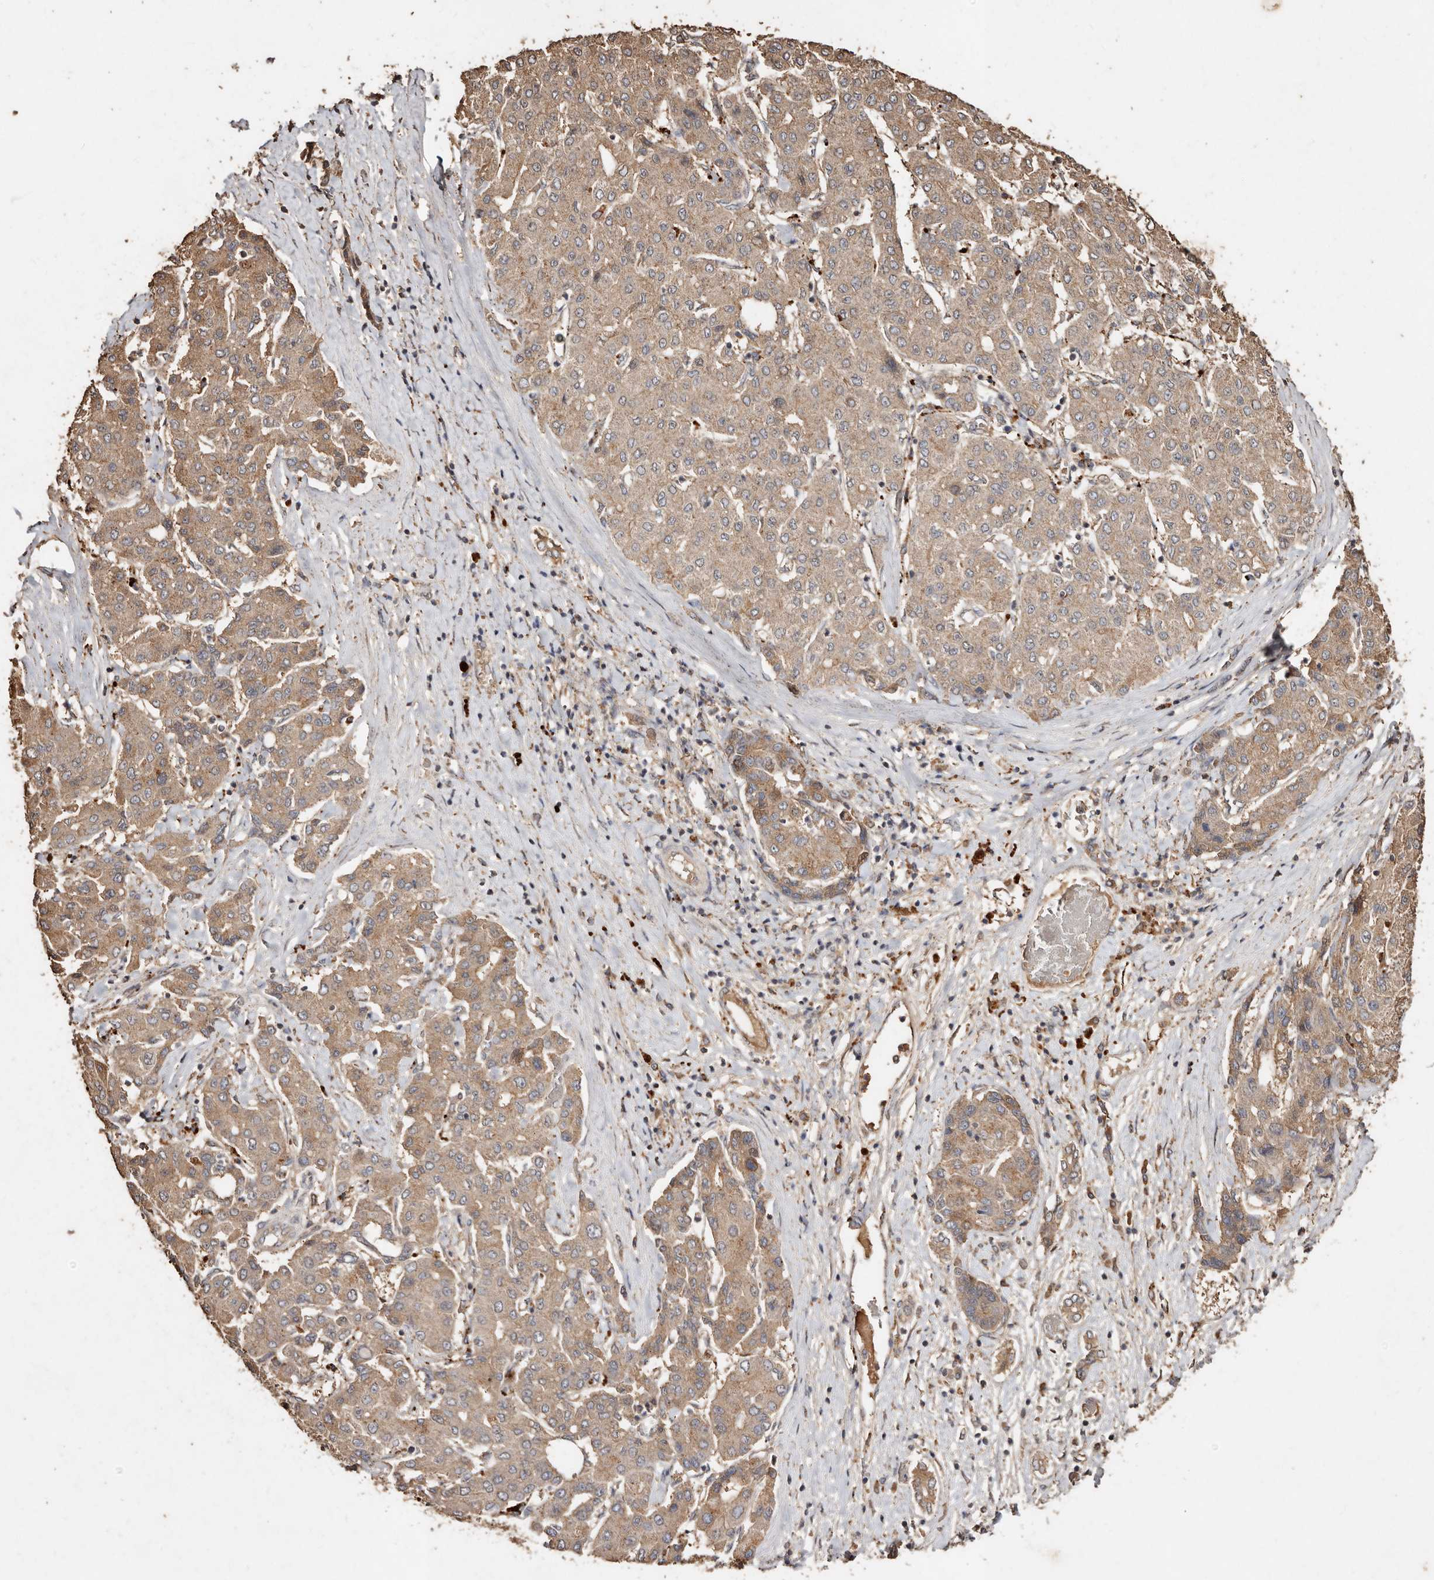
{"staining": {"intensity": "weak", "quantity": ">75%", "location": "cytoplasmic/membranous"}, "tissue": "liver cancer", "cell_type": "Tumor cells", "image_type": "cancer", "snomed": [{"axis": "morphology", "description": "Carcinoma, Hepatocellular, NOS"}, {"axis": "topography", "description": "Liver"}], "caption": "A brown stain labels weak cytoplasmic/membranous staining of a protein in human liver cancer tumor cells.", "gene": "FARS2", "patient": {"sex": "male", "age": 65}}